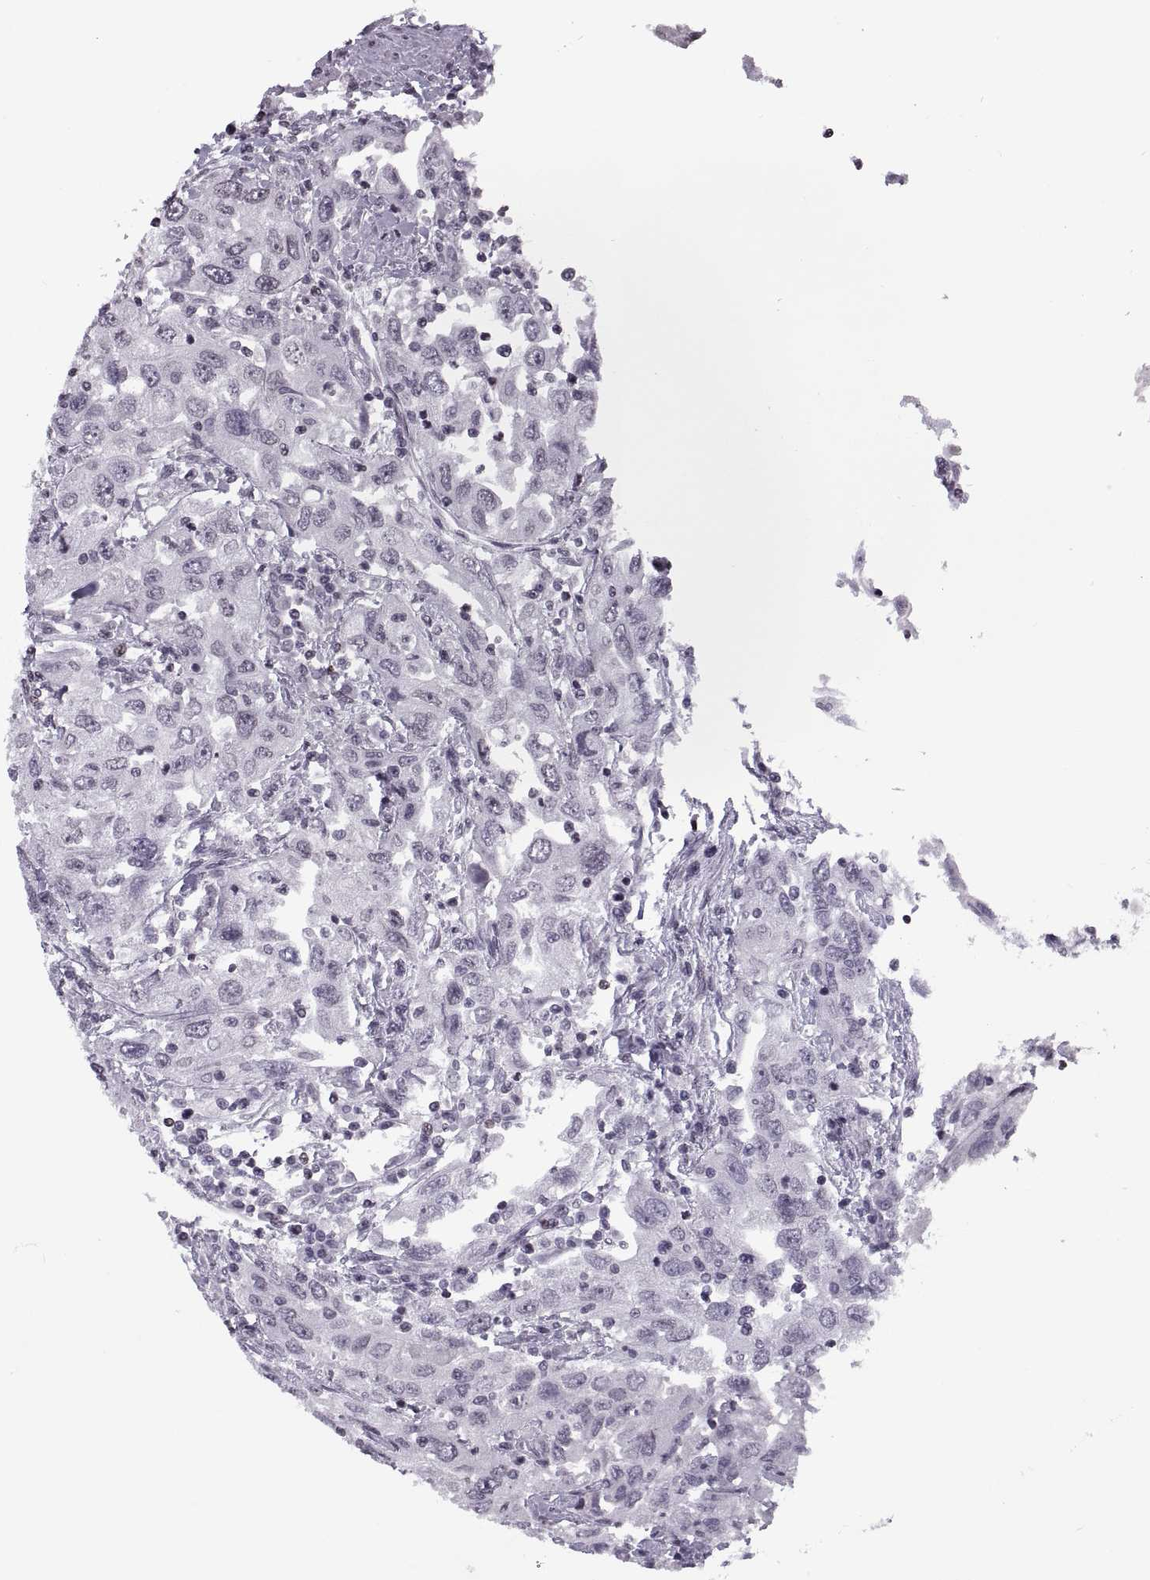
{"staining": {"intensity": "negative", "quantity": "none", "location": "none"}, "tissue": "urothelial cancer", "cell_type": "Tumor cells", "image_type": "cancer", "snomed": [{"axis": "morphology", "description": "Urothelial carcinoma, High grade"}, {"axis": "topography", "description": "Urinary bladder"}], "caption": "This is a micrograph of IHC staining of high-grade urothelial carcinoma, which shows no staining in tumor cells. (DAB immunohistochemistry, high magnification).", "gene": "H1-8", "patient": {"sex": "male", "age": 76}}